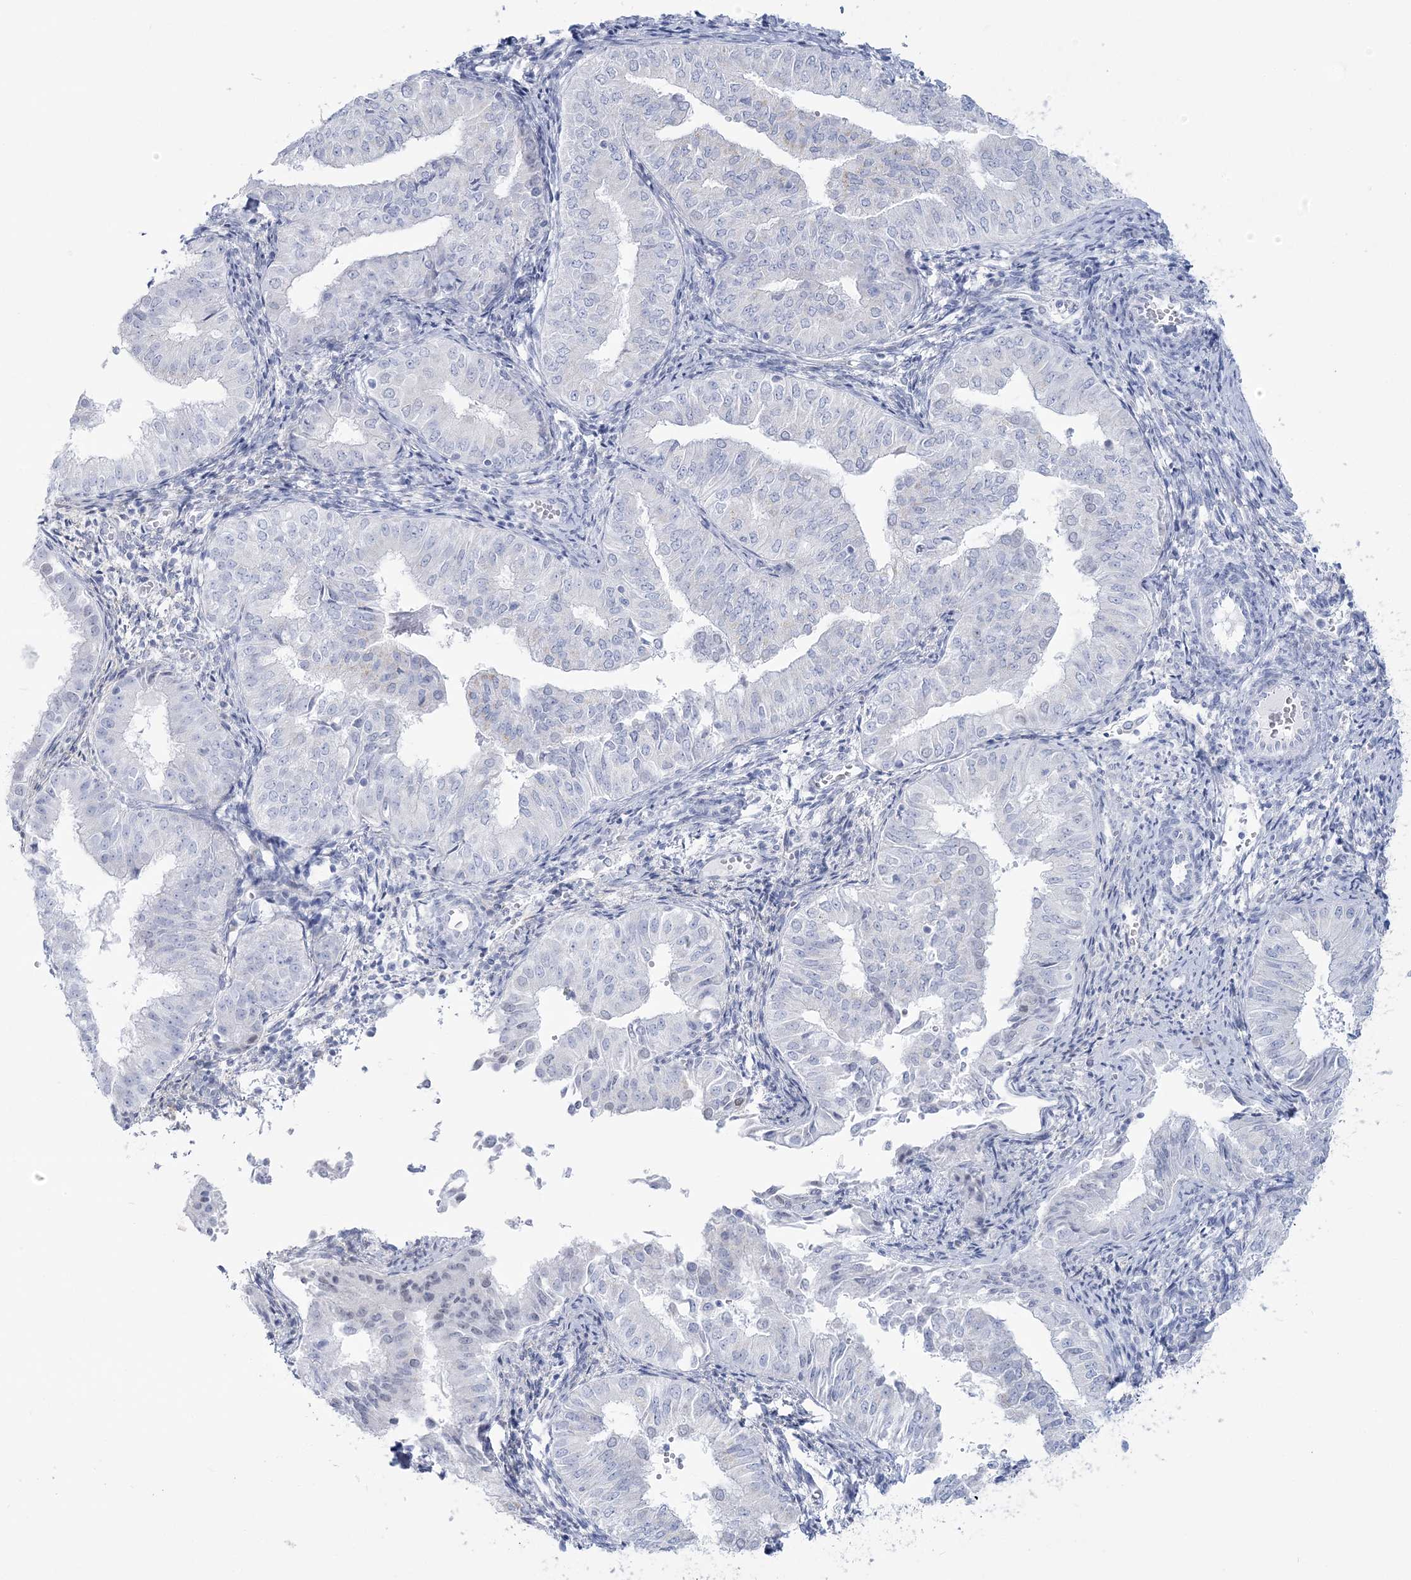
{"staining": {"intensity": "negative", "quantity": "none", "location": "none"}, "tissue": "endometrial cancer", "cell_type": "Tumor cells", "image_type": "cancer", "snomed": [{"axis": "morphology", "description": "Normal tissue, NOS"}, {"axis": "morphology", "description": "Adenocarcinoma, NOS"}, {"axis": "topography", "description": "Endometrium"}], "caption": "The image shows no significant positivity in tumor cells of endometrial cancer.", "gene": "ZNF843", "patient": {"sex": "female", "age": 53}}